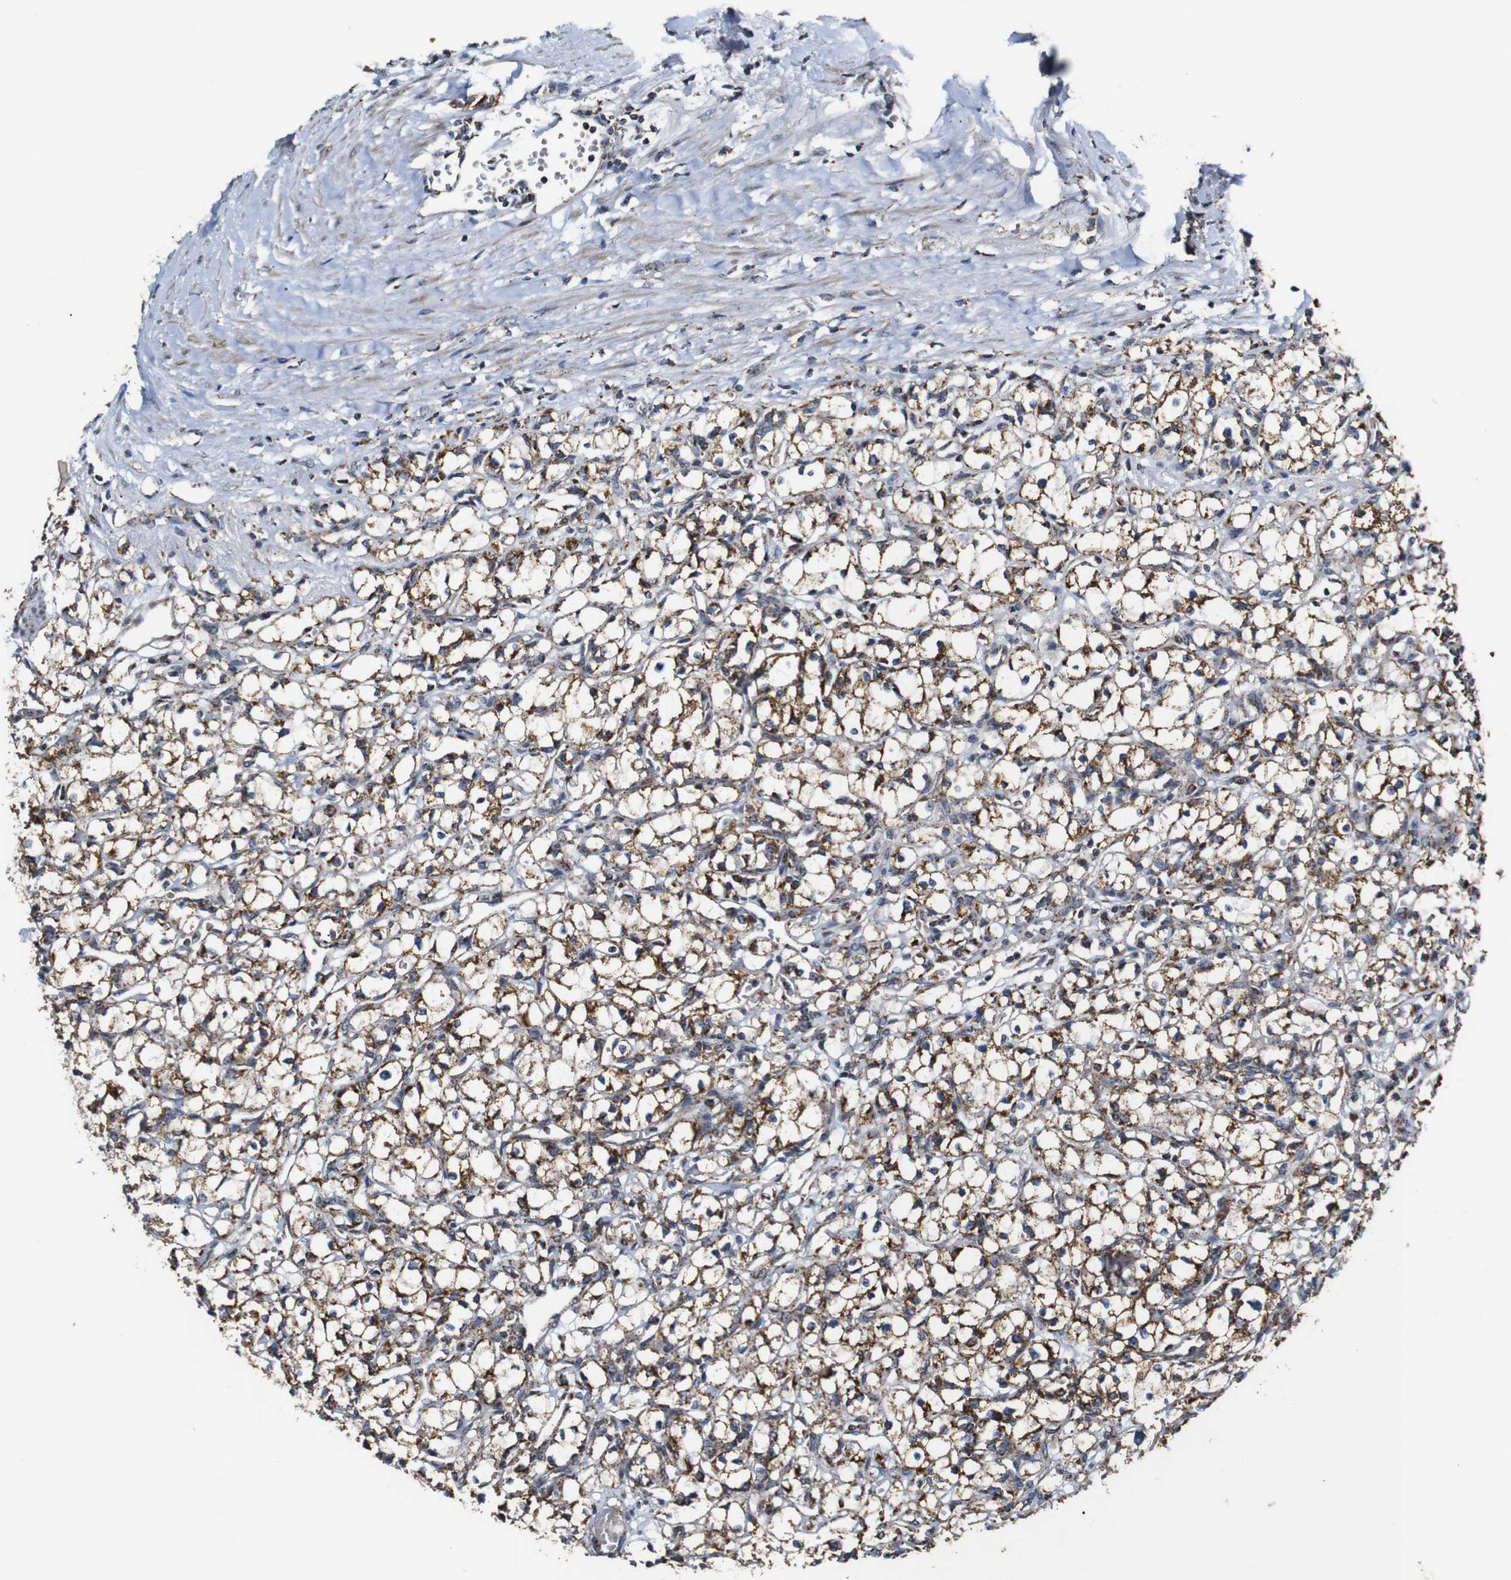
{"staining": {"intensity": "moderate", "quantity": ">75%", "location": "cytoplasmic/membranous"}, "tissue": "renal cancer", "cell_type": "Tumor cells", "image_type": "cancer", "snomed": [{"axis": "morphology", "description": "Adenocarcinoma, NOS"}, {"axis": "topography", "description": "Kidney"}], "caption": "Renal adenocarcinoma stained with a brown dye demonstrates moderate cytoplasmic/membranous positive staining in approximately >75% of tumor cells.", "gene": "NR3C2", "patient": {"sex": "male", "age": 56}}